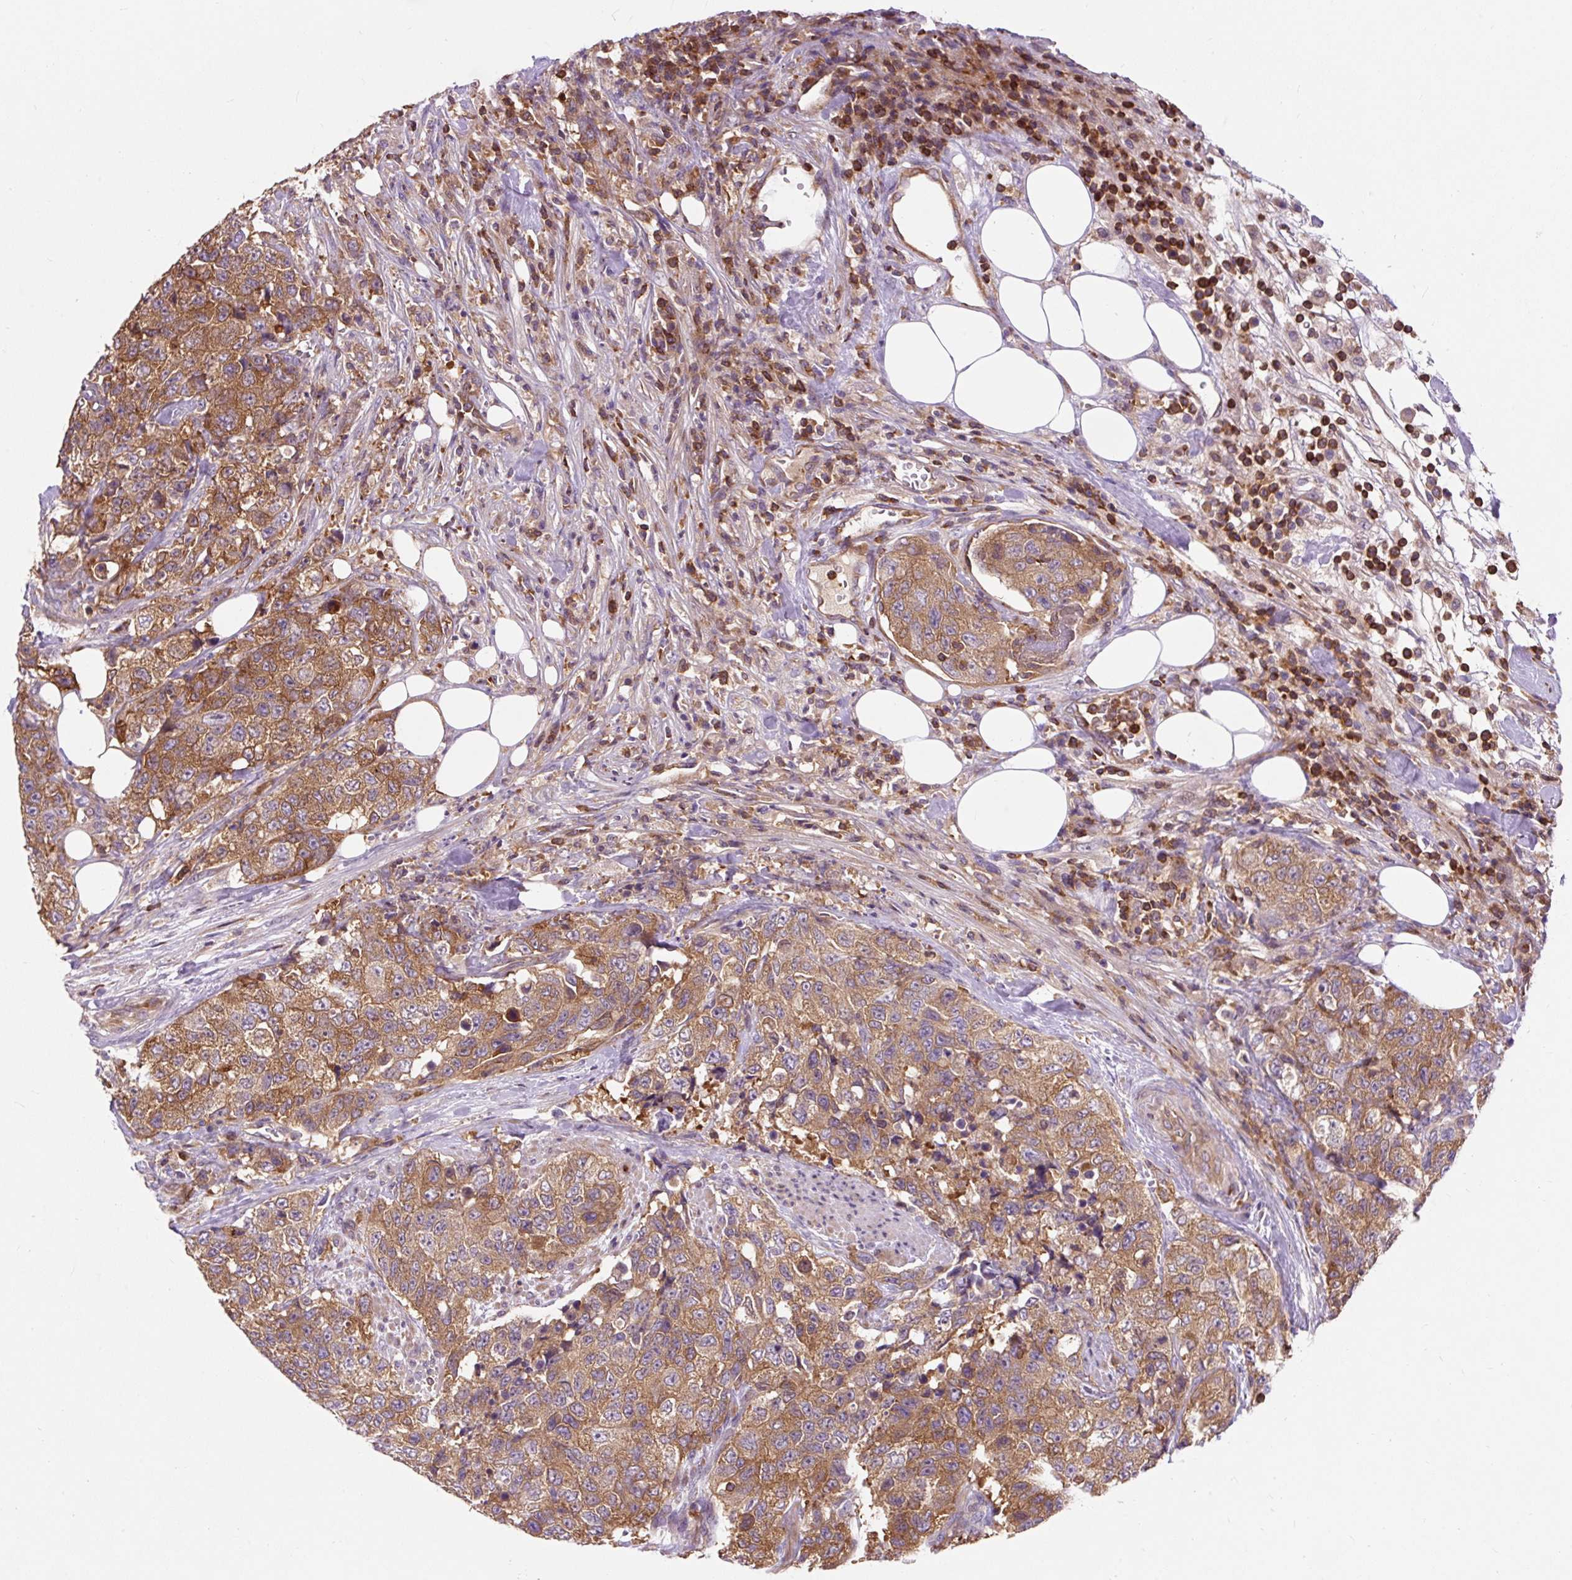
{"staining": {"intensity": "moderate", "quantity": ">75%", "location": "cytoplasmic/membranous"}, "tissue": "urothelial cancer", "cell_type": "Tumor cells", "image_type": "cancer", "snomed": [{"axis": "morphology", "description": "Urothelial carcinoma, High grade"}, {"axis": "topography", "description": "Urinary bladder"}], "caption": "High-grade urothelial carcinoma was stained to show a protein in brown. There is medium levels of moderate cytoplasmic/membranous staining in approximately >75% of tumor cells. Nuclei are stained in blue.", "gene": "CISD3", "patient": {"sex": "female", "age": 78}}